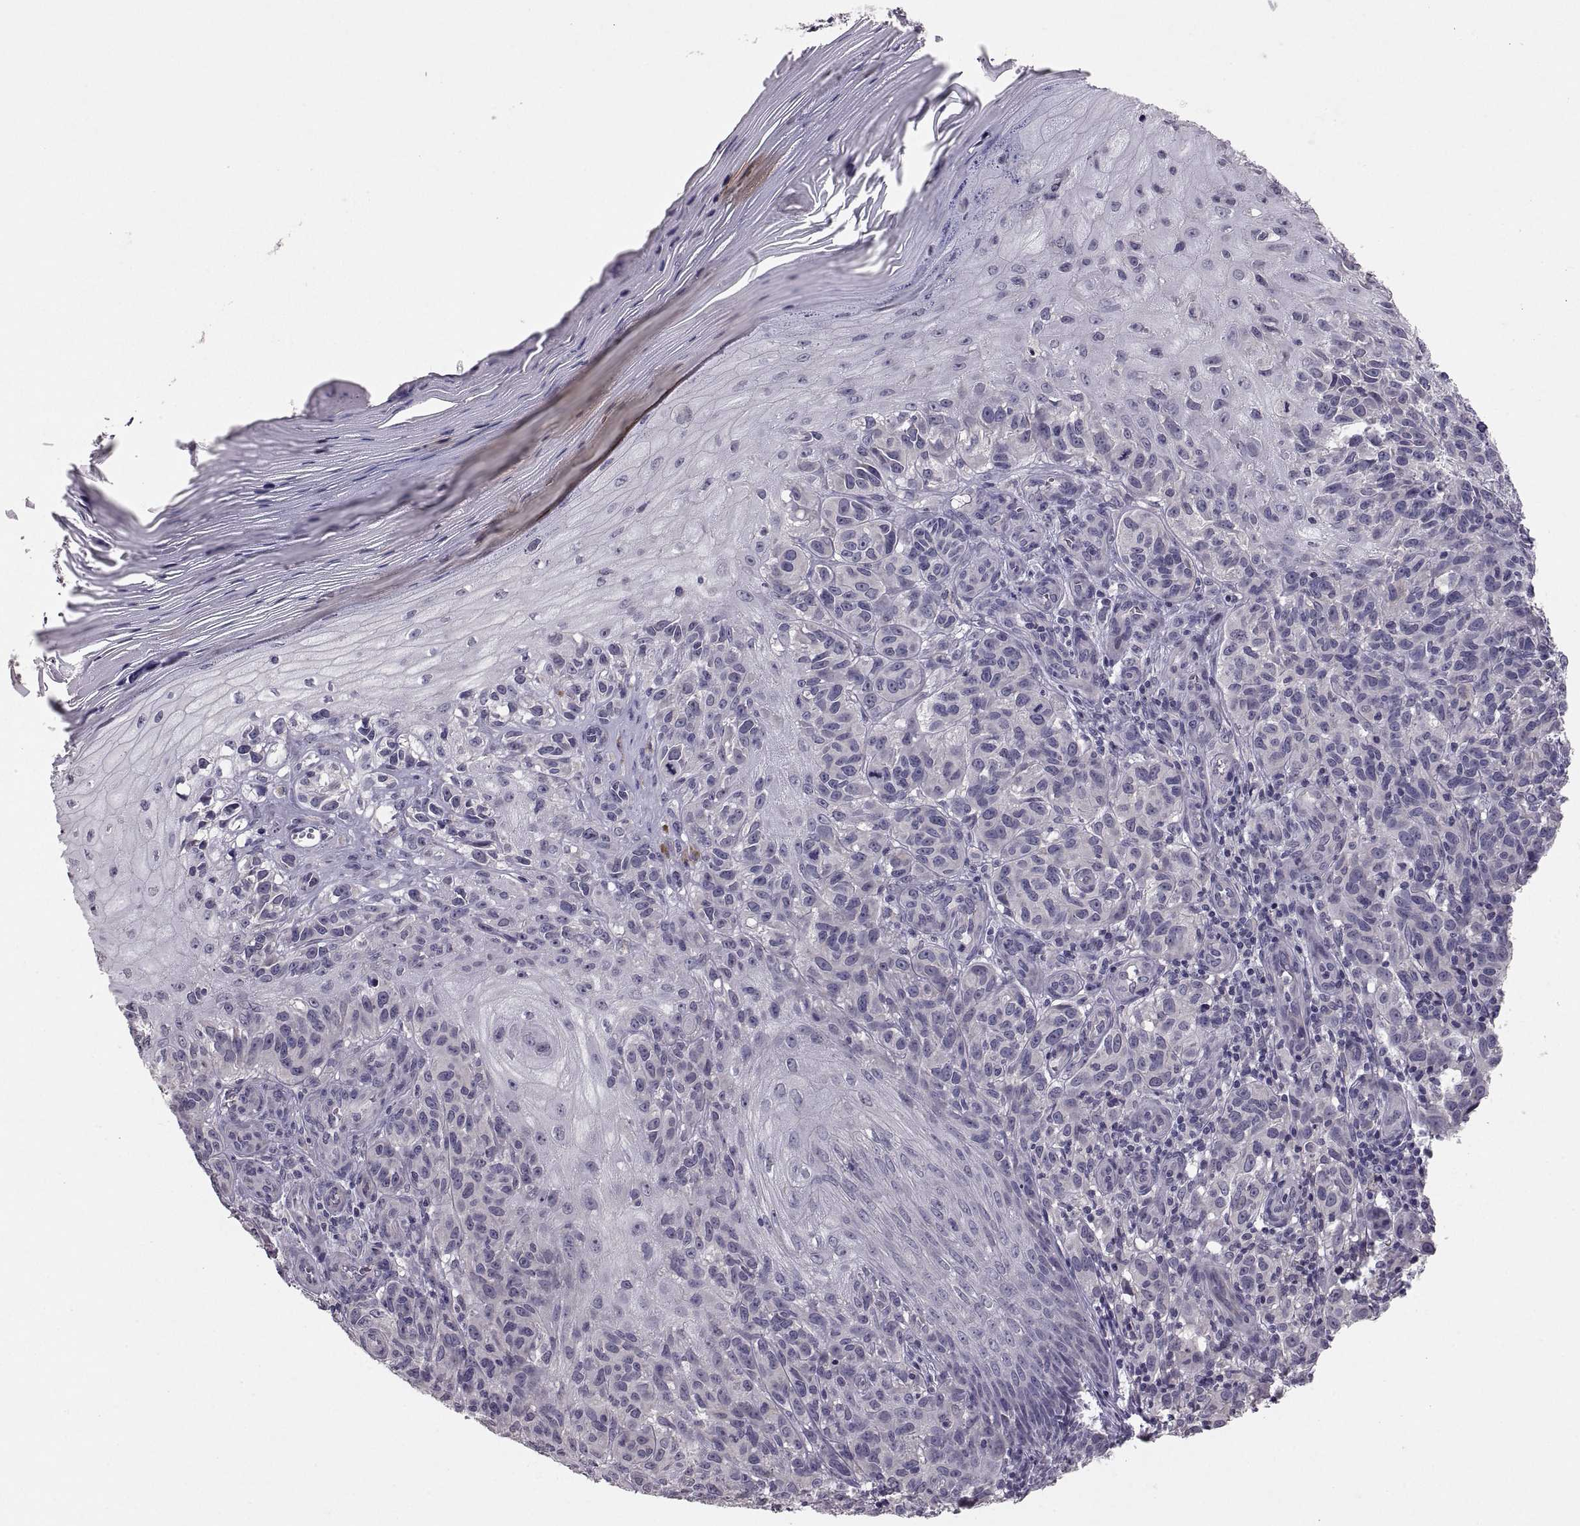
{"staining": {"intensity": "negative", "quantity": "none", "location": "none"}, "tissue": "melanoma", "cell_type": "Tumor cells", "image_type": "cancer", "snomed": [{"axis": "morphology", "description": "Malignant melanoma, NOS"}, {"axis": "topography", "description": "Skin"}], "caption": "Tumor cells are negative for brown protein staining in malignant melanoma.", "gene": "PAX2", "patient": {"sex": "female", "age": 53}}